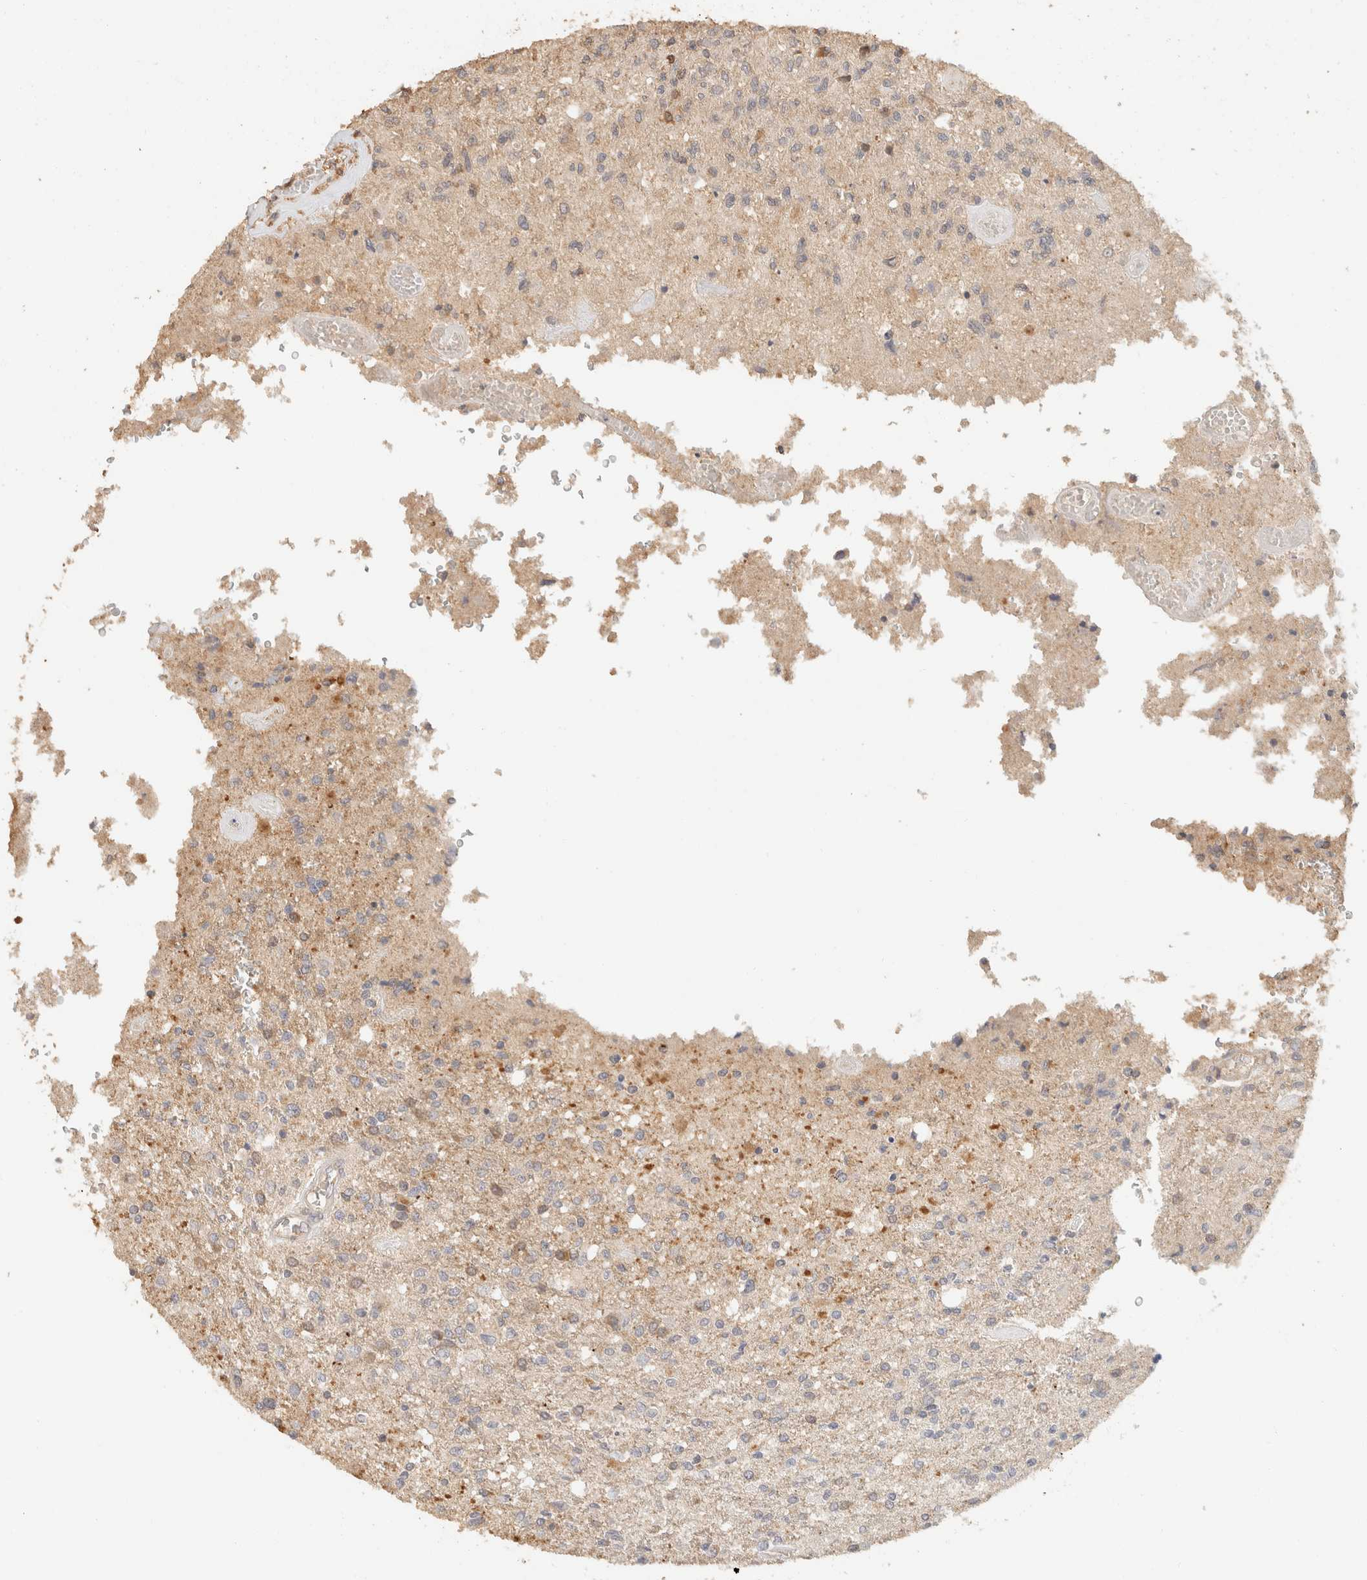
{"staining": {"intensity": "weak", "quantity": ">75%", "location": "cytoplasmic/membranous"}, "tissue": "glioma", "cell_type": "Tumor cells", "image_type": "cancer", "snomed": [{"axis": "morphology", "description": "Normal tissue, NOS"}, {"axis": "morphology", "description": "Glioma, malignant, High grade"}, {"axis": "topography", "description": "Cerebral cortex"}], "caption": "This is a photomicrograph of IHC staining of glioma, which shows weak positivity in the cytoplasmic/membranous of tumor cells.", "gene": "TACC1", "patient": {"sex": "male", "age": 77}}